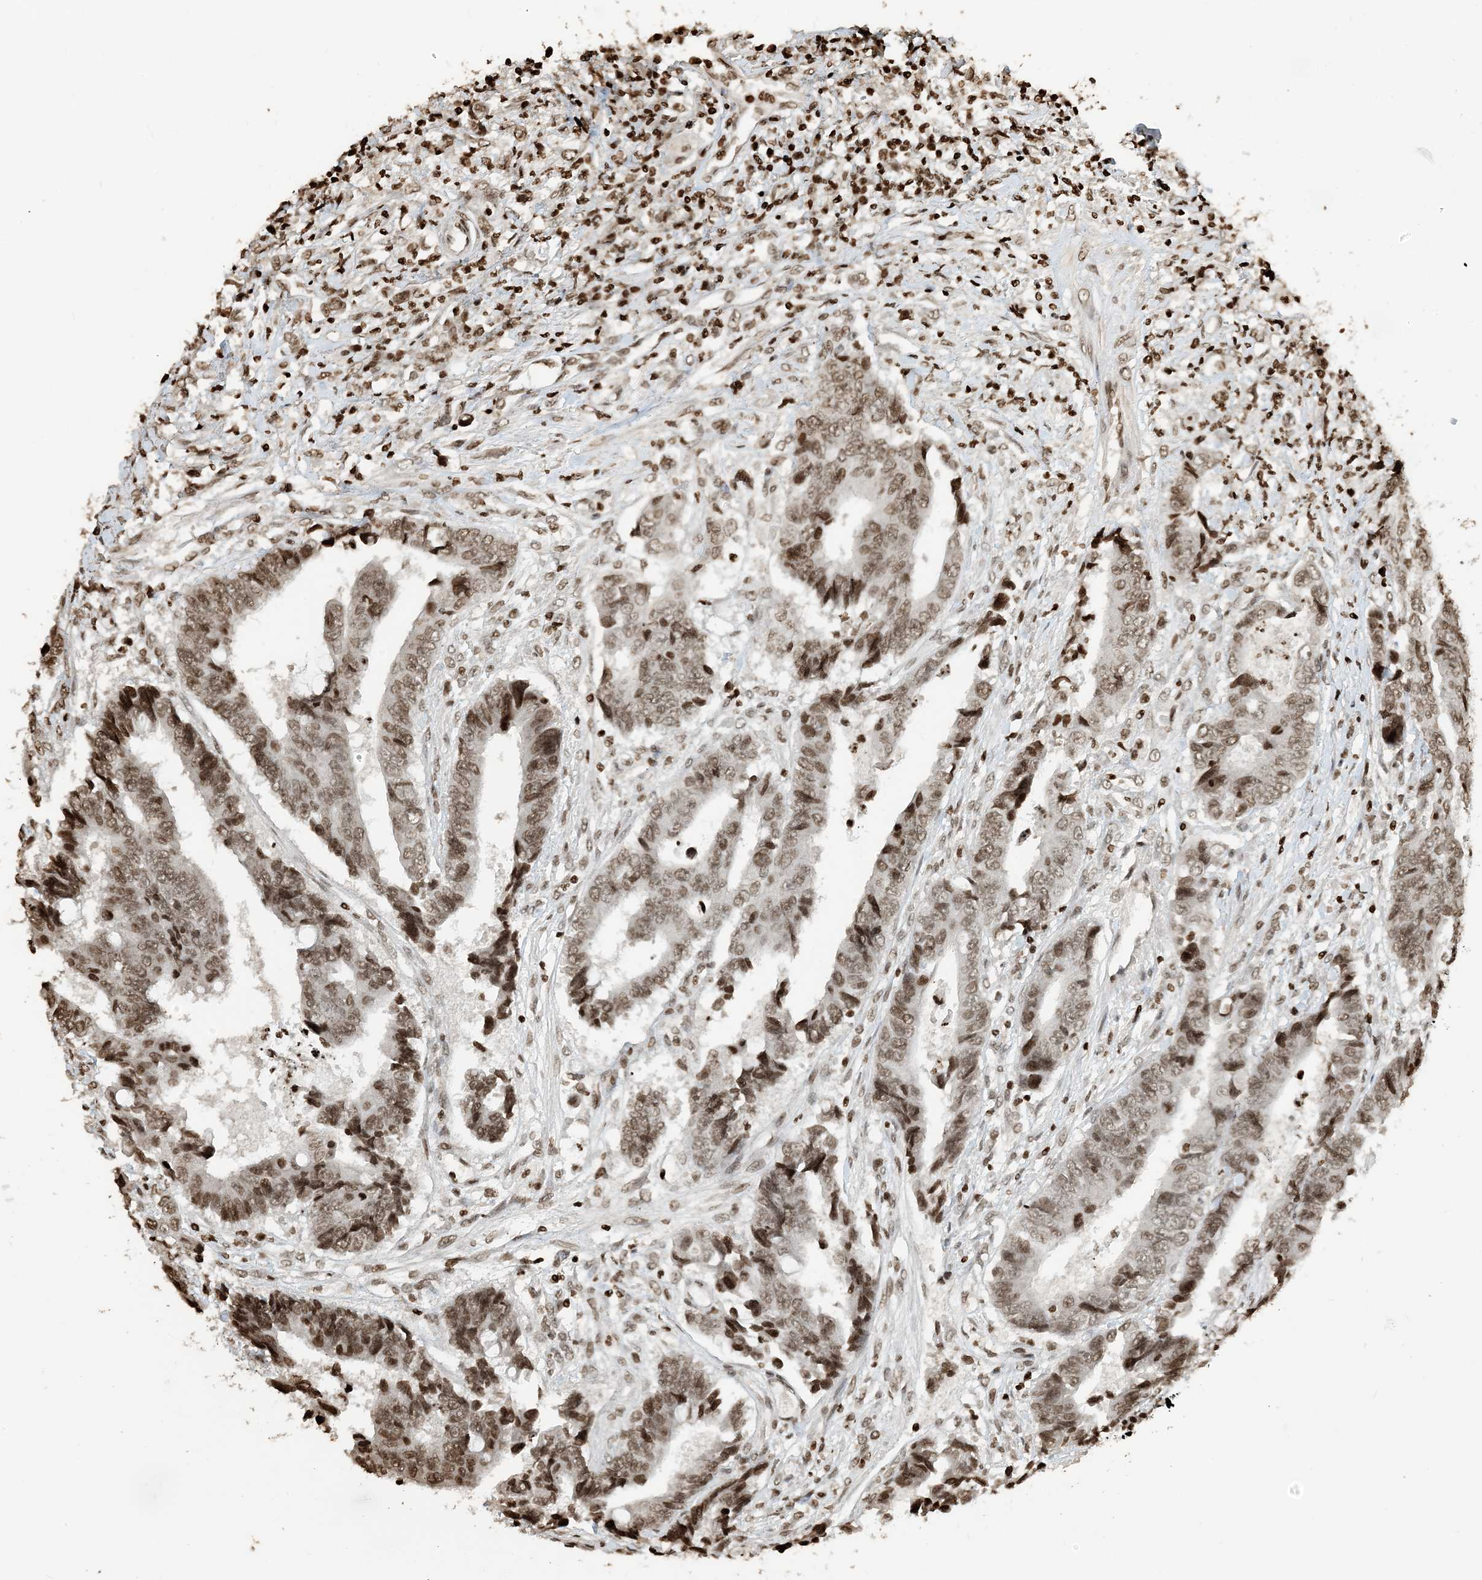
{"staining": {"intensity": "moderate", "quantity": ">75%", "location": "nuclear"}, "tissue": "colorectal cancer", "cell_type": "Tumor cells", "image_type": "cancer", "snomed": [{"axis": "morphology", "description": "Adenocarcinoma, NOS"}, {"axis": "topography", "description": "Rectum"}], "caption": "This micrograph exhibits IHC staining of human colorectal adenocarcinoma, with medium moderate nuclear expression in approximately >75% of tumor cells.", "gene": "H3-3B", "patient": {"sex": "male", "age": 84}}